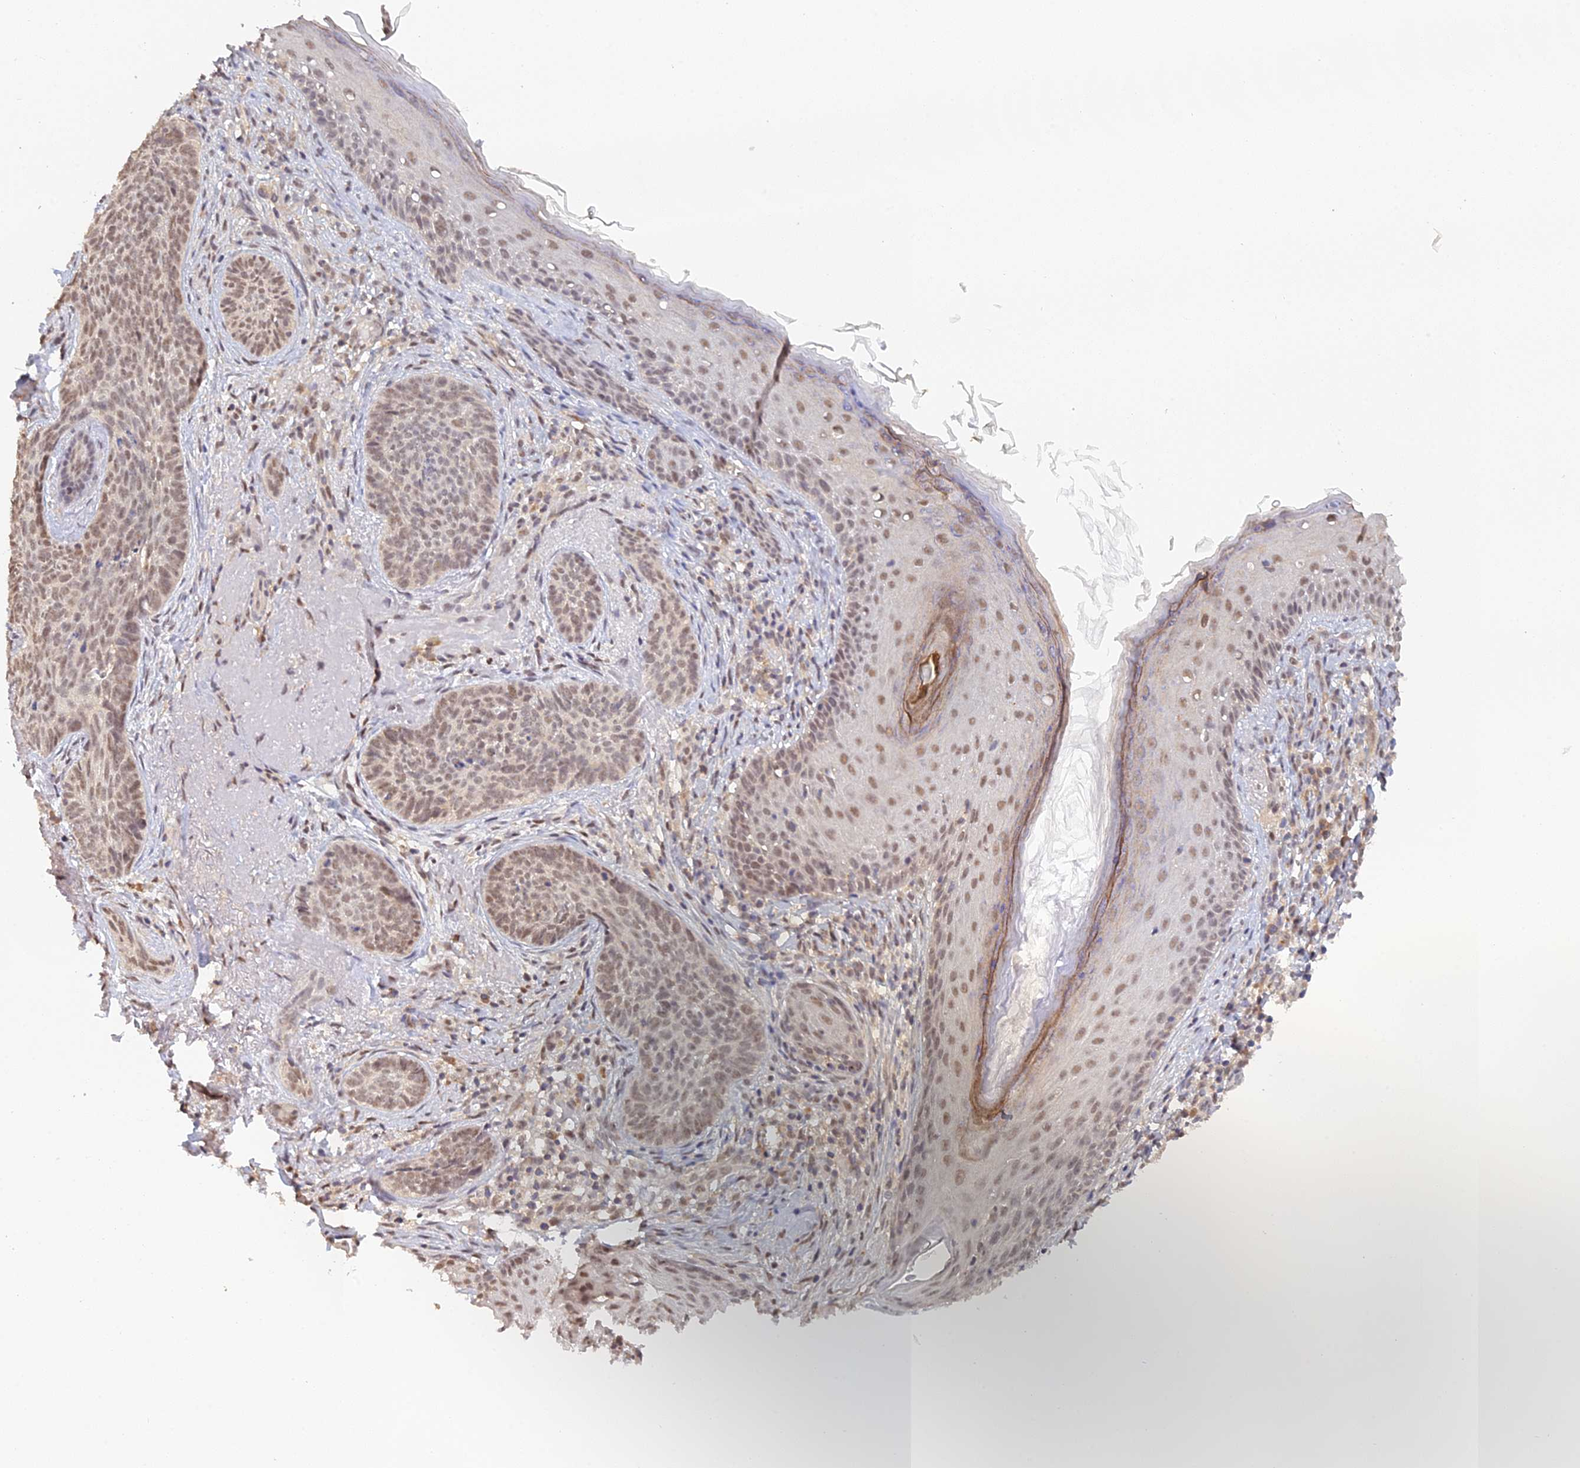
{"staining": {"intensity": "weak", "quantity": ">75%", "location": "nuclear"}, "tissue": "skin cancer", "cell_type": "Tumor cells", "image_type": "cancer", "snomed": [{"axis": "morphology", "description": "Basal cell carcinoma"}, {"axis": "topography", "description": "Skin"}], "caption": "The photomicrograph shows a brown stain indicating the presence of a protein in the nuclear of tumor cells in skin cancer.", "gene": "ZNF436", "patient": {"sex": "female", "age": 76}}